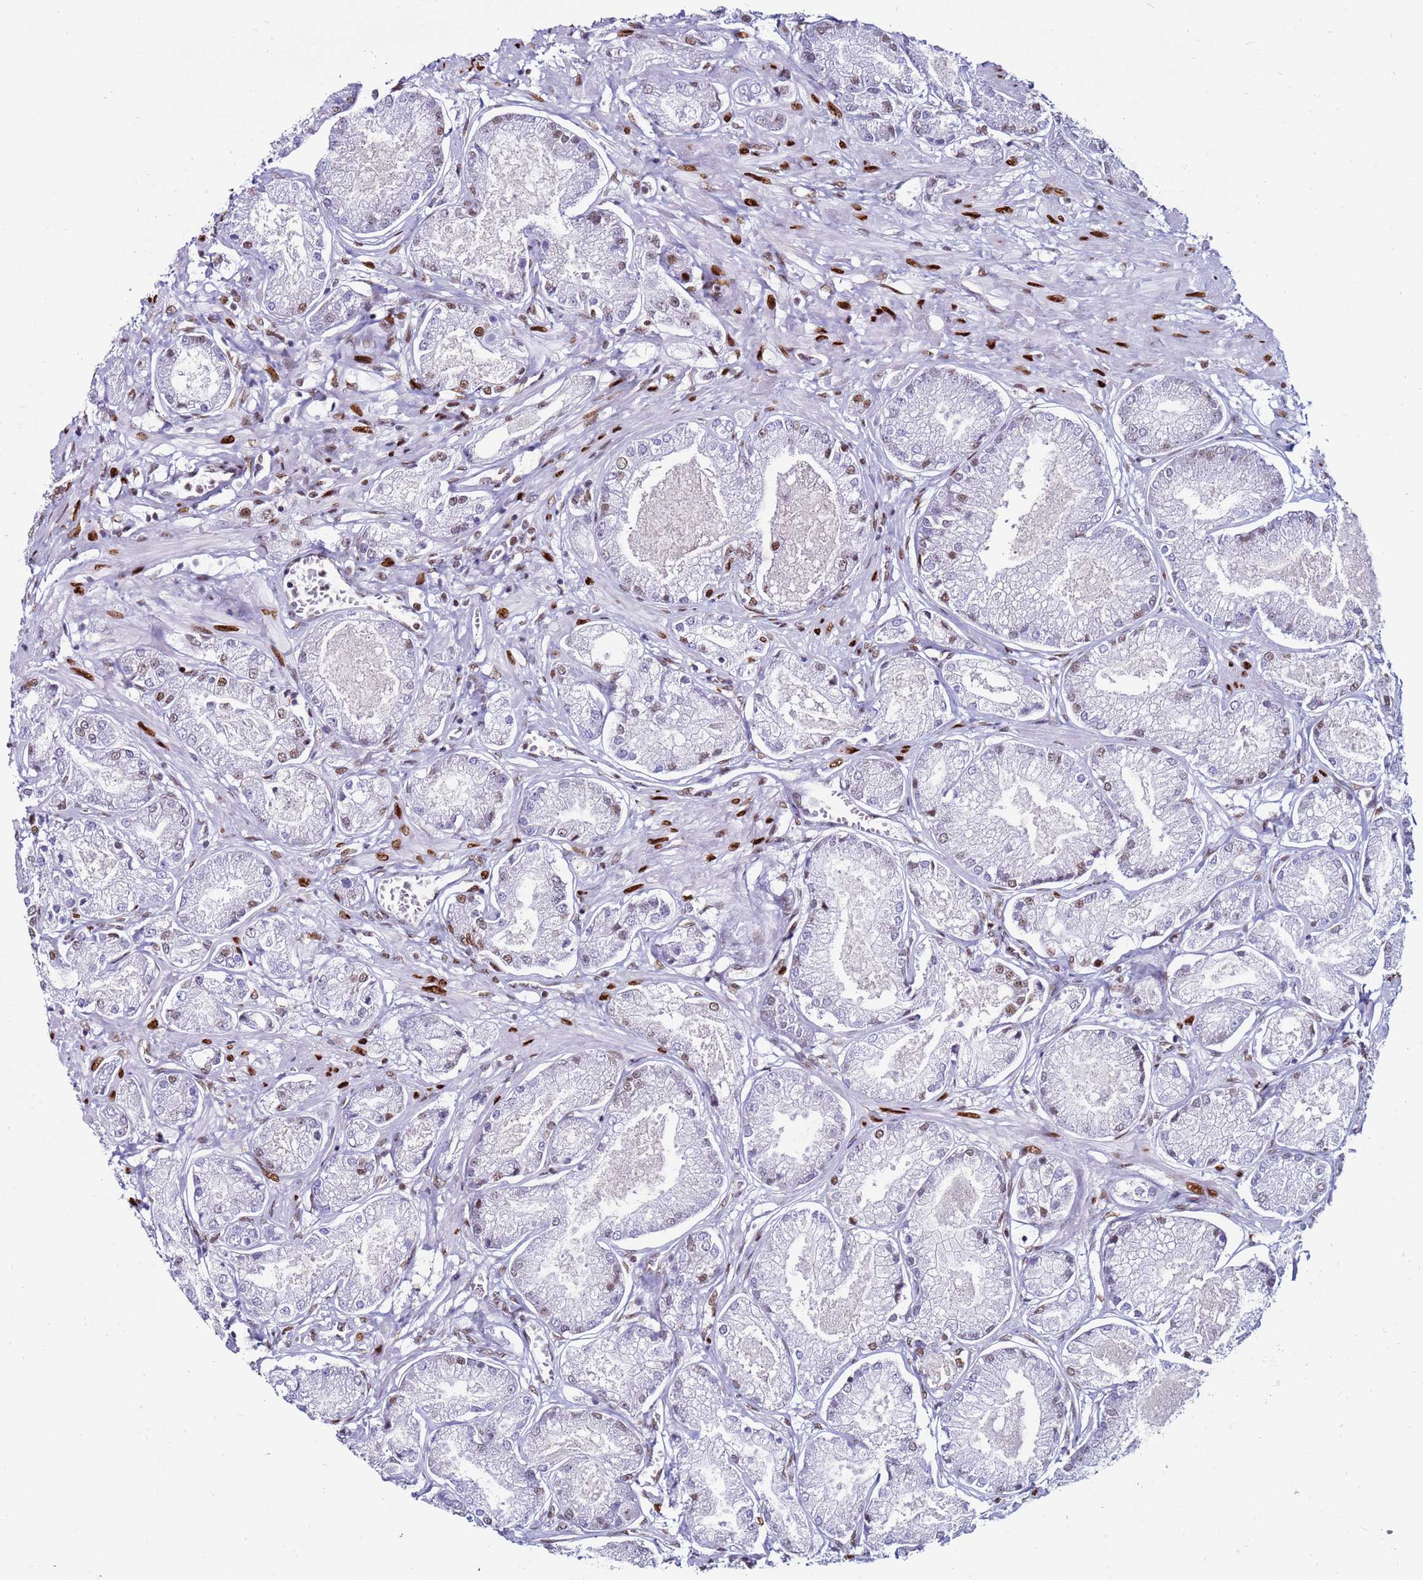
{"staining": {"intensity": "moderate", "quantity": "25%-75%", "location": "nuclear"}, "tissue": "prostate cancer", "cell_type": "Tumor cells", "image_type": "cancer", "snomed": [{"axis": "morphology", "description": "Adenocarcinoma, NOS"}, {"axis": "topography", "description": "Prostate and seminal vesicle, NOS"}], "caption": "Immunohistochemistry (IHC) micrograph of human prostate adenocarcinoma stained for a protein (brown), which displays medium levels of moderate nuclear expression in approximately 25%-75% of tumor cells.", "gene": "KPNA4", "patient": {"sex": "male", "age": 76}}